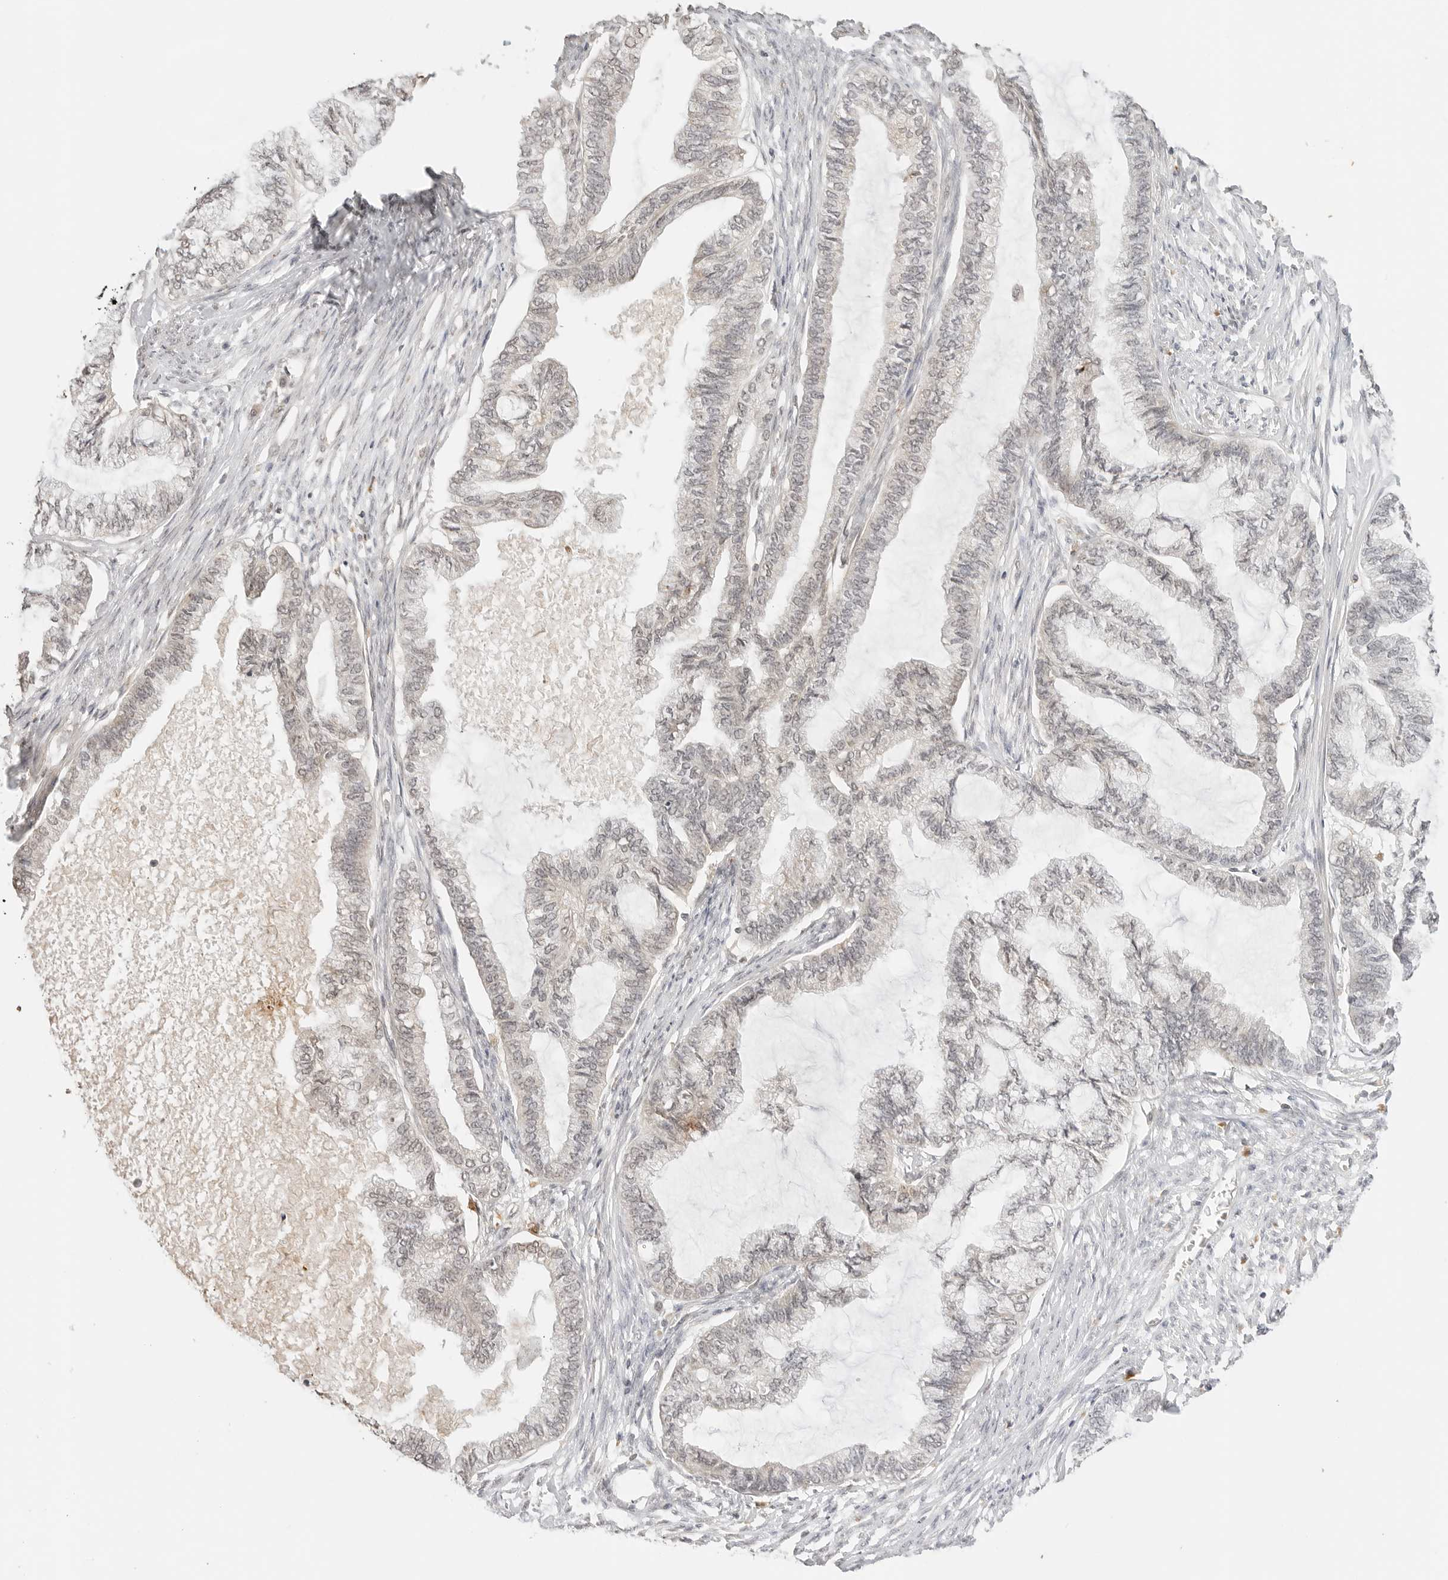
{"staining": {"intensity": "negative", "quantity": "none", "location": "none"}, "tissue": "endometrial cancer", "cell_type": "Tumor cells", "image_type": "cancer", "snomed": [{"axis": "morphology", "description": "Adenocarcinoma, NOS"}, {"axis": "topography", "description": "Endometrium"}], "caption": "Protein analysis of endometrial cancer demonstrates no significant staining in tumor cells.", "gene": "GPR34", "patient": {"sex": "female", "age": 86}}